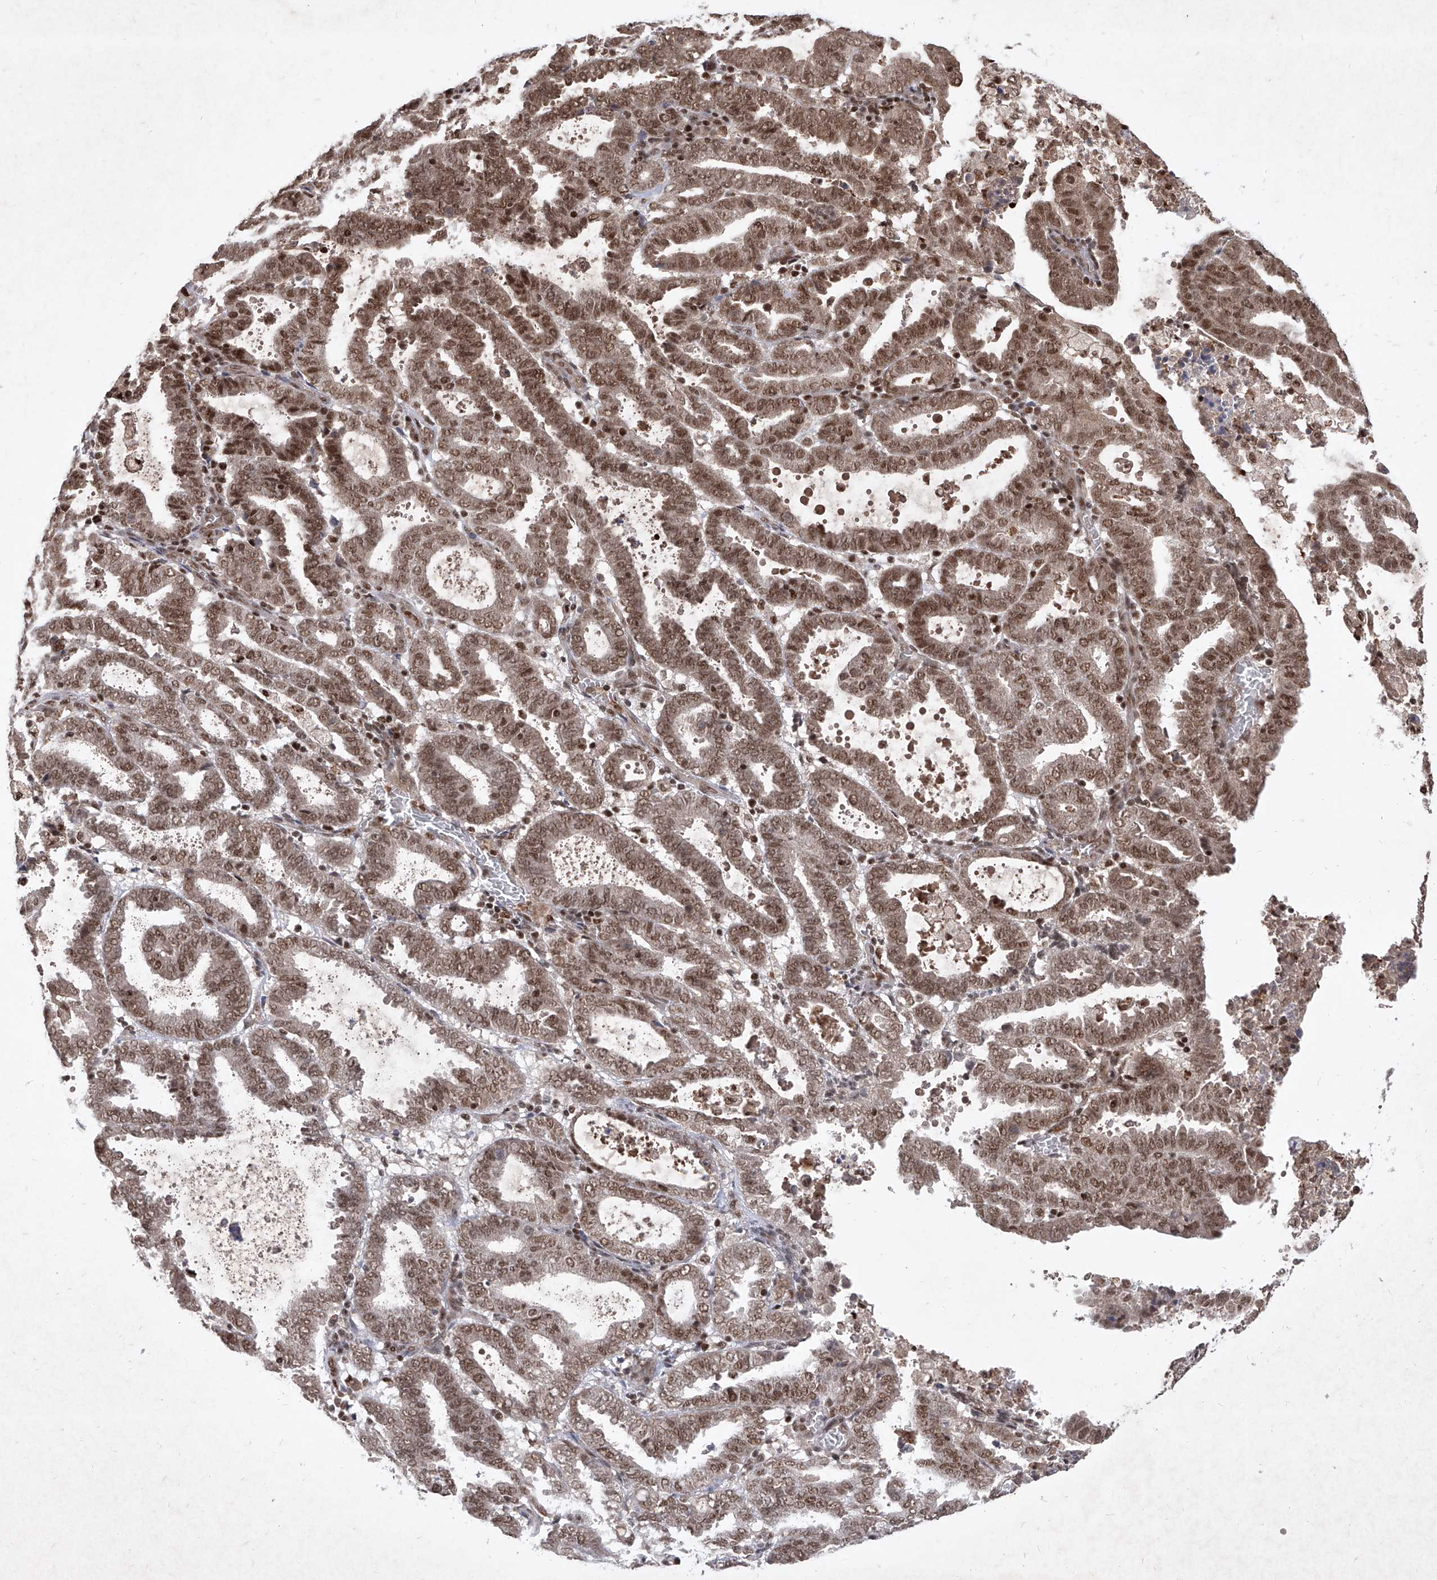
{"staining": {"intensity": "moderate", "quantity": ">75%", "location": "cytoplasmic/membranous,nuclear"}, "tissue": "endometrial cancer", "cell_type": "Tumor cells", "image_type": "cancer", "snomed": [{"axis": "morphology", "description": "Adenocarcinoma, NOS"}, {"axis": "topography", "description": "Uterus"}], "caption": "This is an image of immunohistochemistry (IHC) staining of endometrial cancer, which shows moderate positivity in the cytoplasmic/membranous and nuclear of tumor cells.", "gene": "IRF2", "patient": {"sex": "female", "age": 83}}